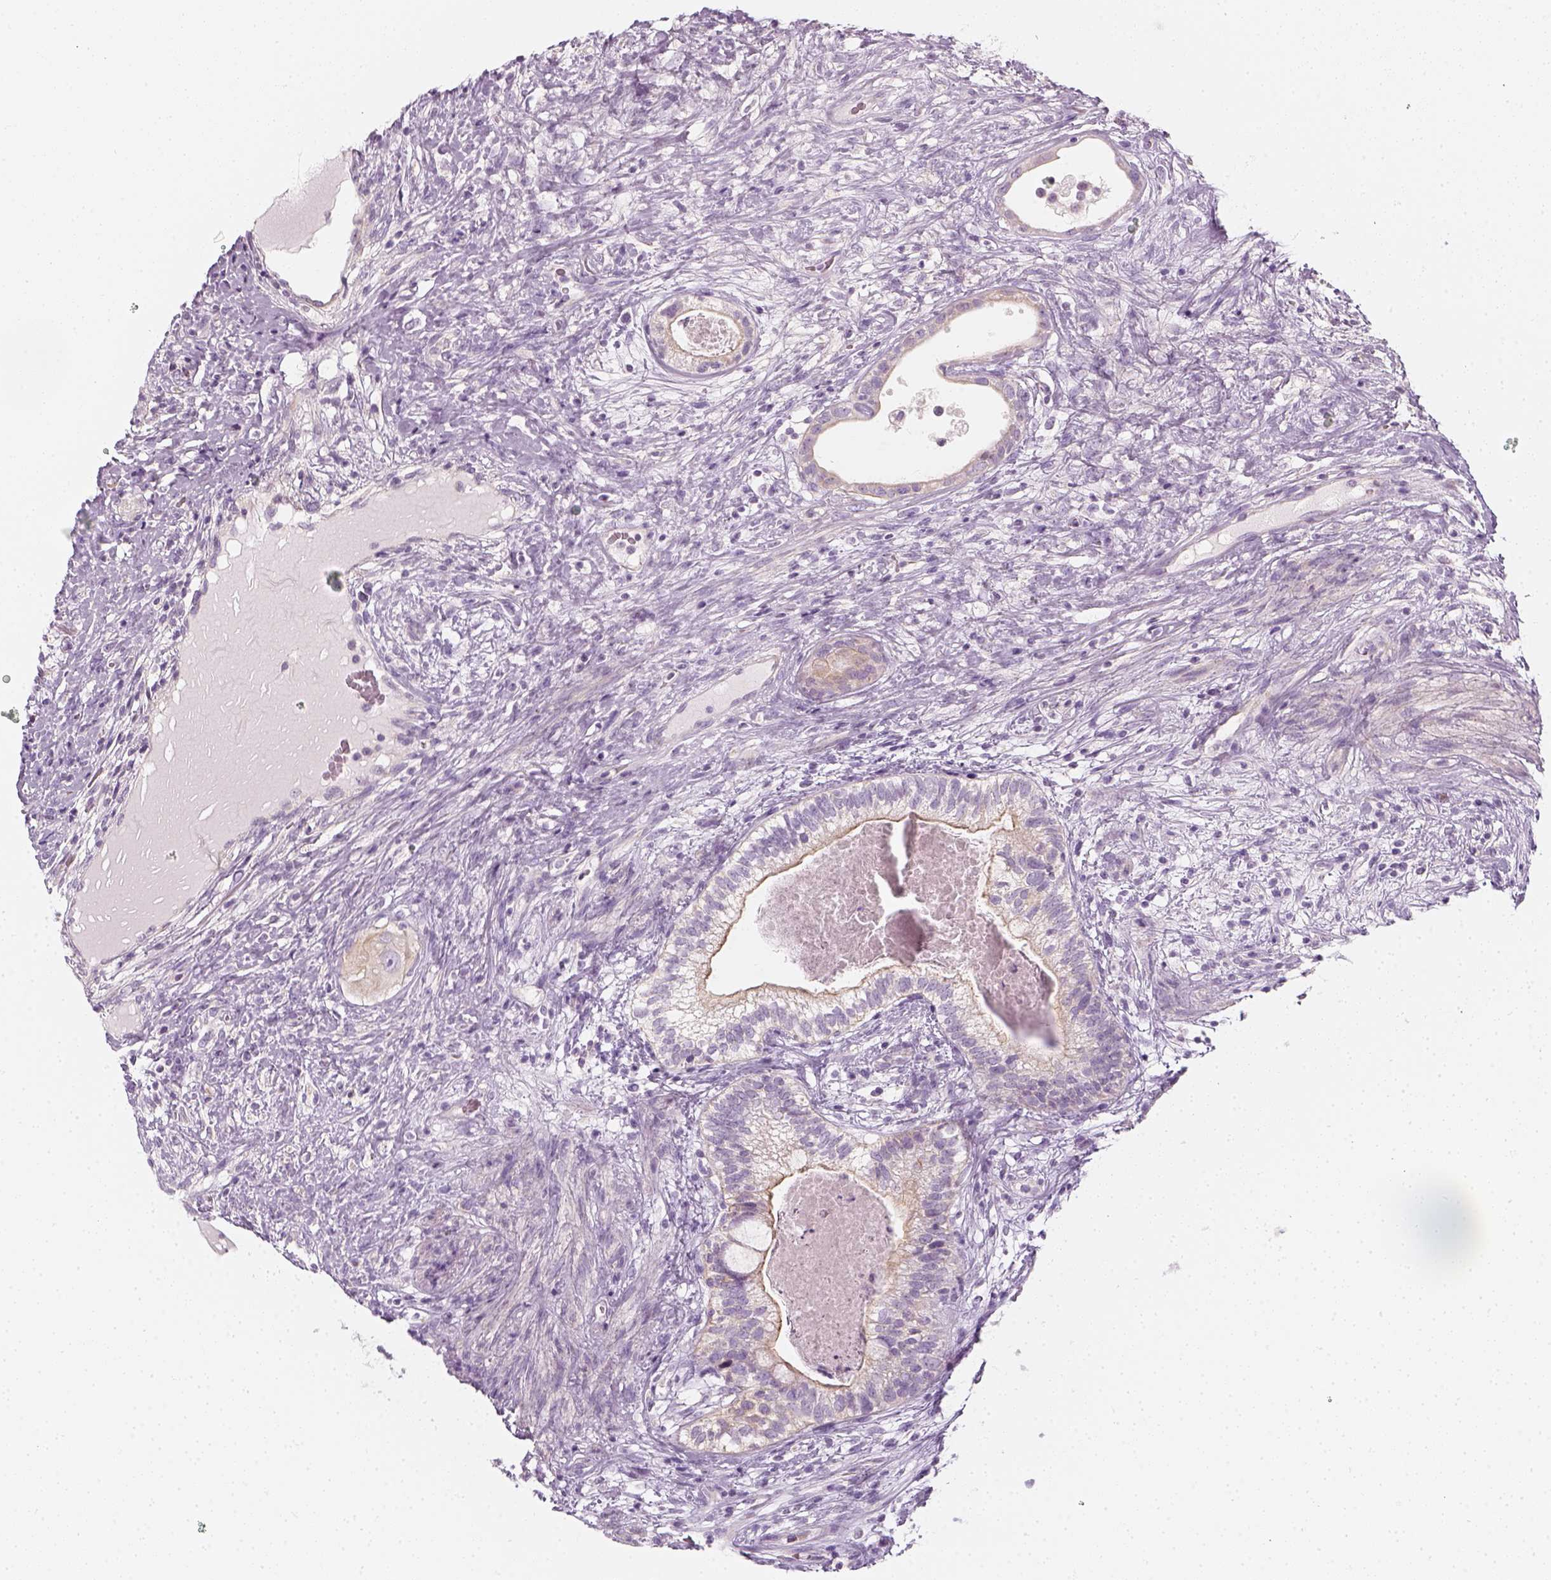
{"staining": {"intensity": "negative", "quantity": "none", "location": "none"}, "tissue": "testis cancer", "cell_type": "Tumor cells", "image_type": "cancer", "snomed": [{"axis": "morphology", "description": "Seminoma, NOS"}, {"axis": "morphology", "description": "Carcinoma, Embryonal, NOS"}, {"axis": "topography", "description": "Testis"}], "caption": "Immunohistochemistry (IHC) photomicrograph of testis seminoma stained for a protein (brown), which exhibits no positivity in tumor cells.", "gene": "PRAME", "patient": {"sex": "male", "age": 41}}